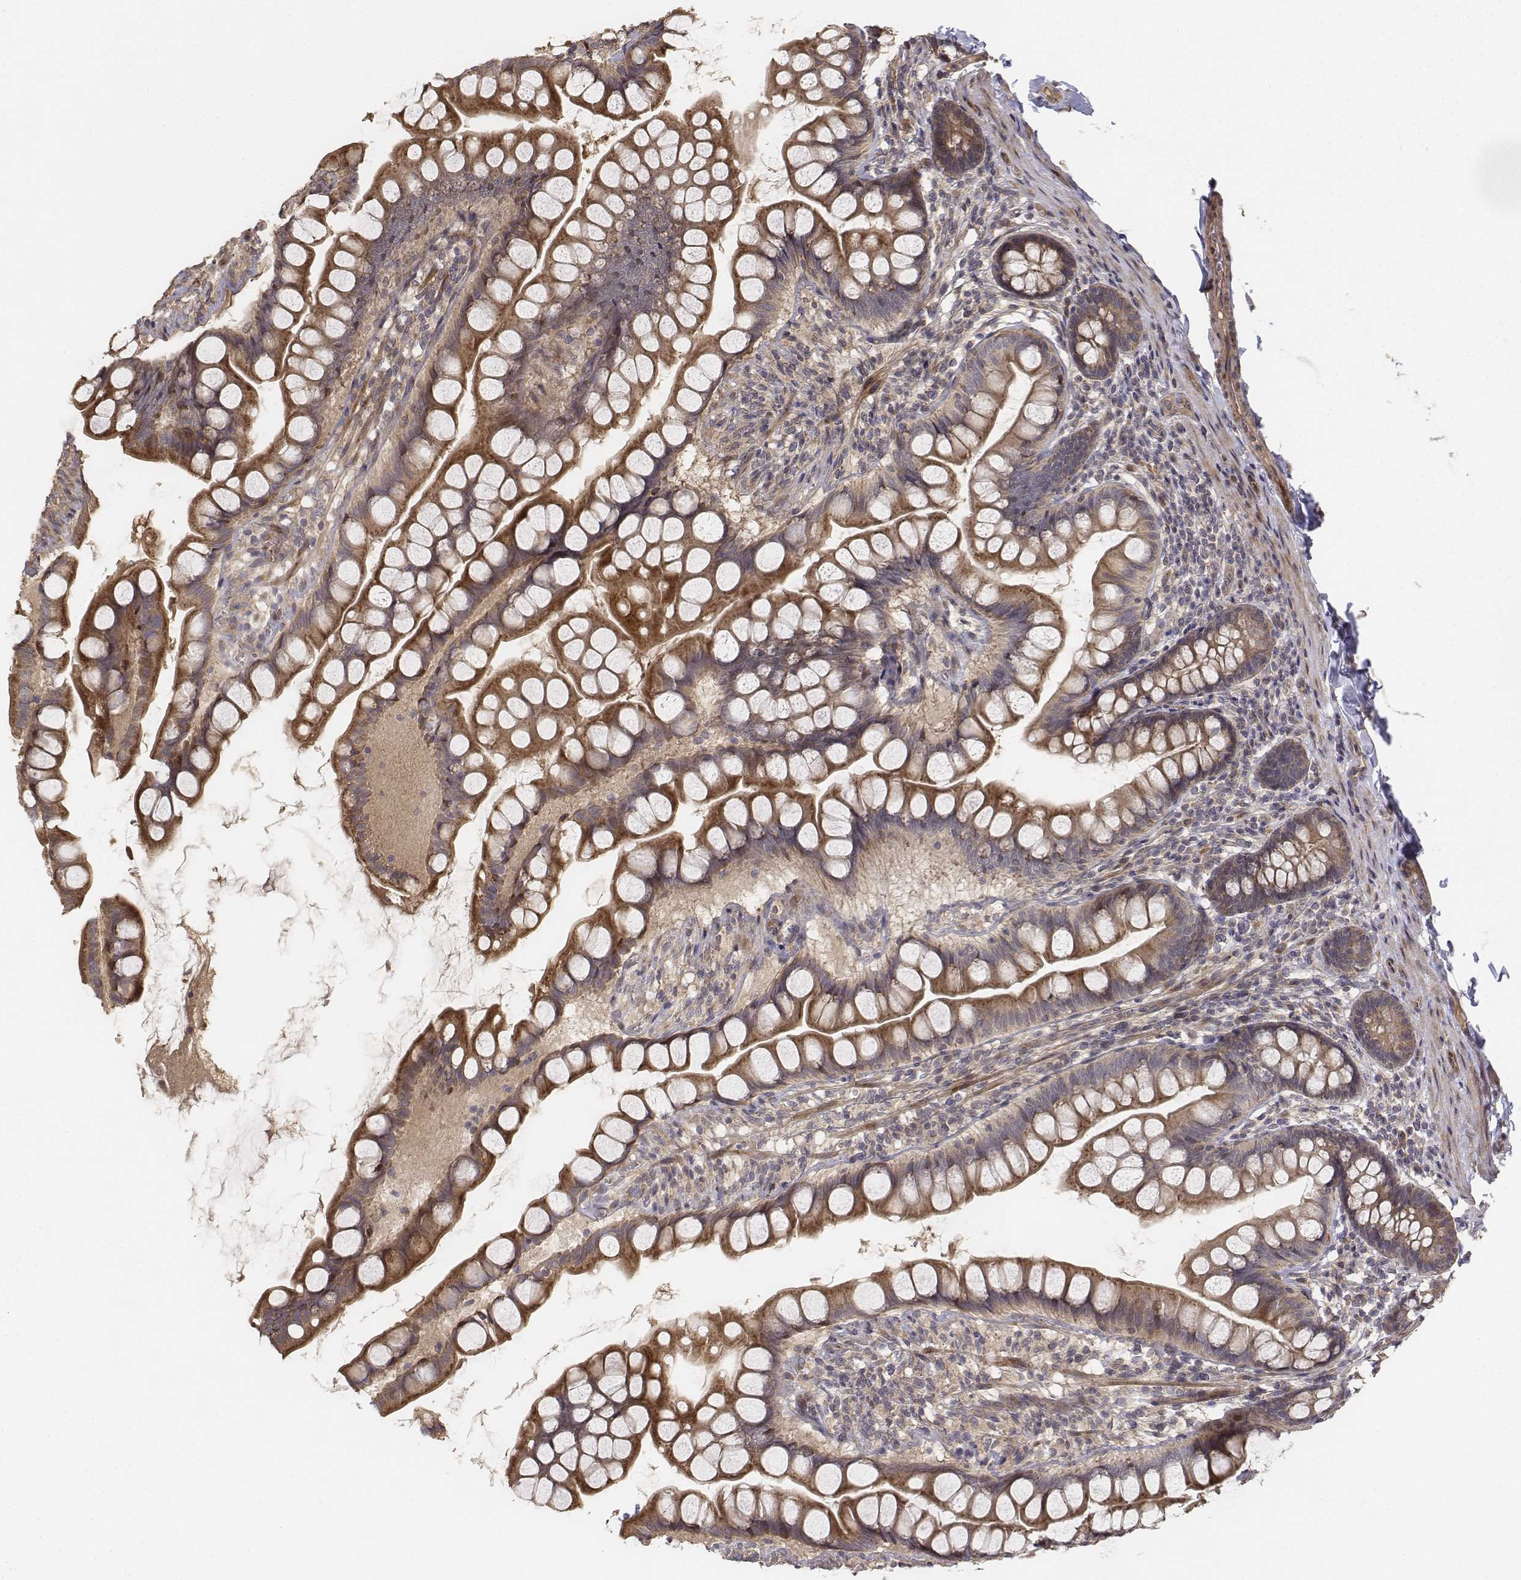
{"staining": {"intensity": "moderate", "quantity": ">75%", "location": "cytoplasmic/membranous"}, "tissue": "small intestine", "cell_type": "Glandular cells", "image_type": "normal", "snomed": [{"axis": "morphology", "description": "Normal tissue, NOS"}, {"axis": "topography", "description": "Small intestine"}], "caption": "A medium amount of moderate cytoplasmic/membranous staining is seen in approximately >75% of glandular cells in benign small intestine. (Stains: DAB in brown, nuclei in blue, Microscopy: brightfield microscopy at high magnification).", "gene": "FBXO21", "patient": {"sex": "male", "age": 70}}